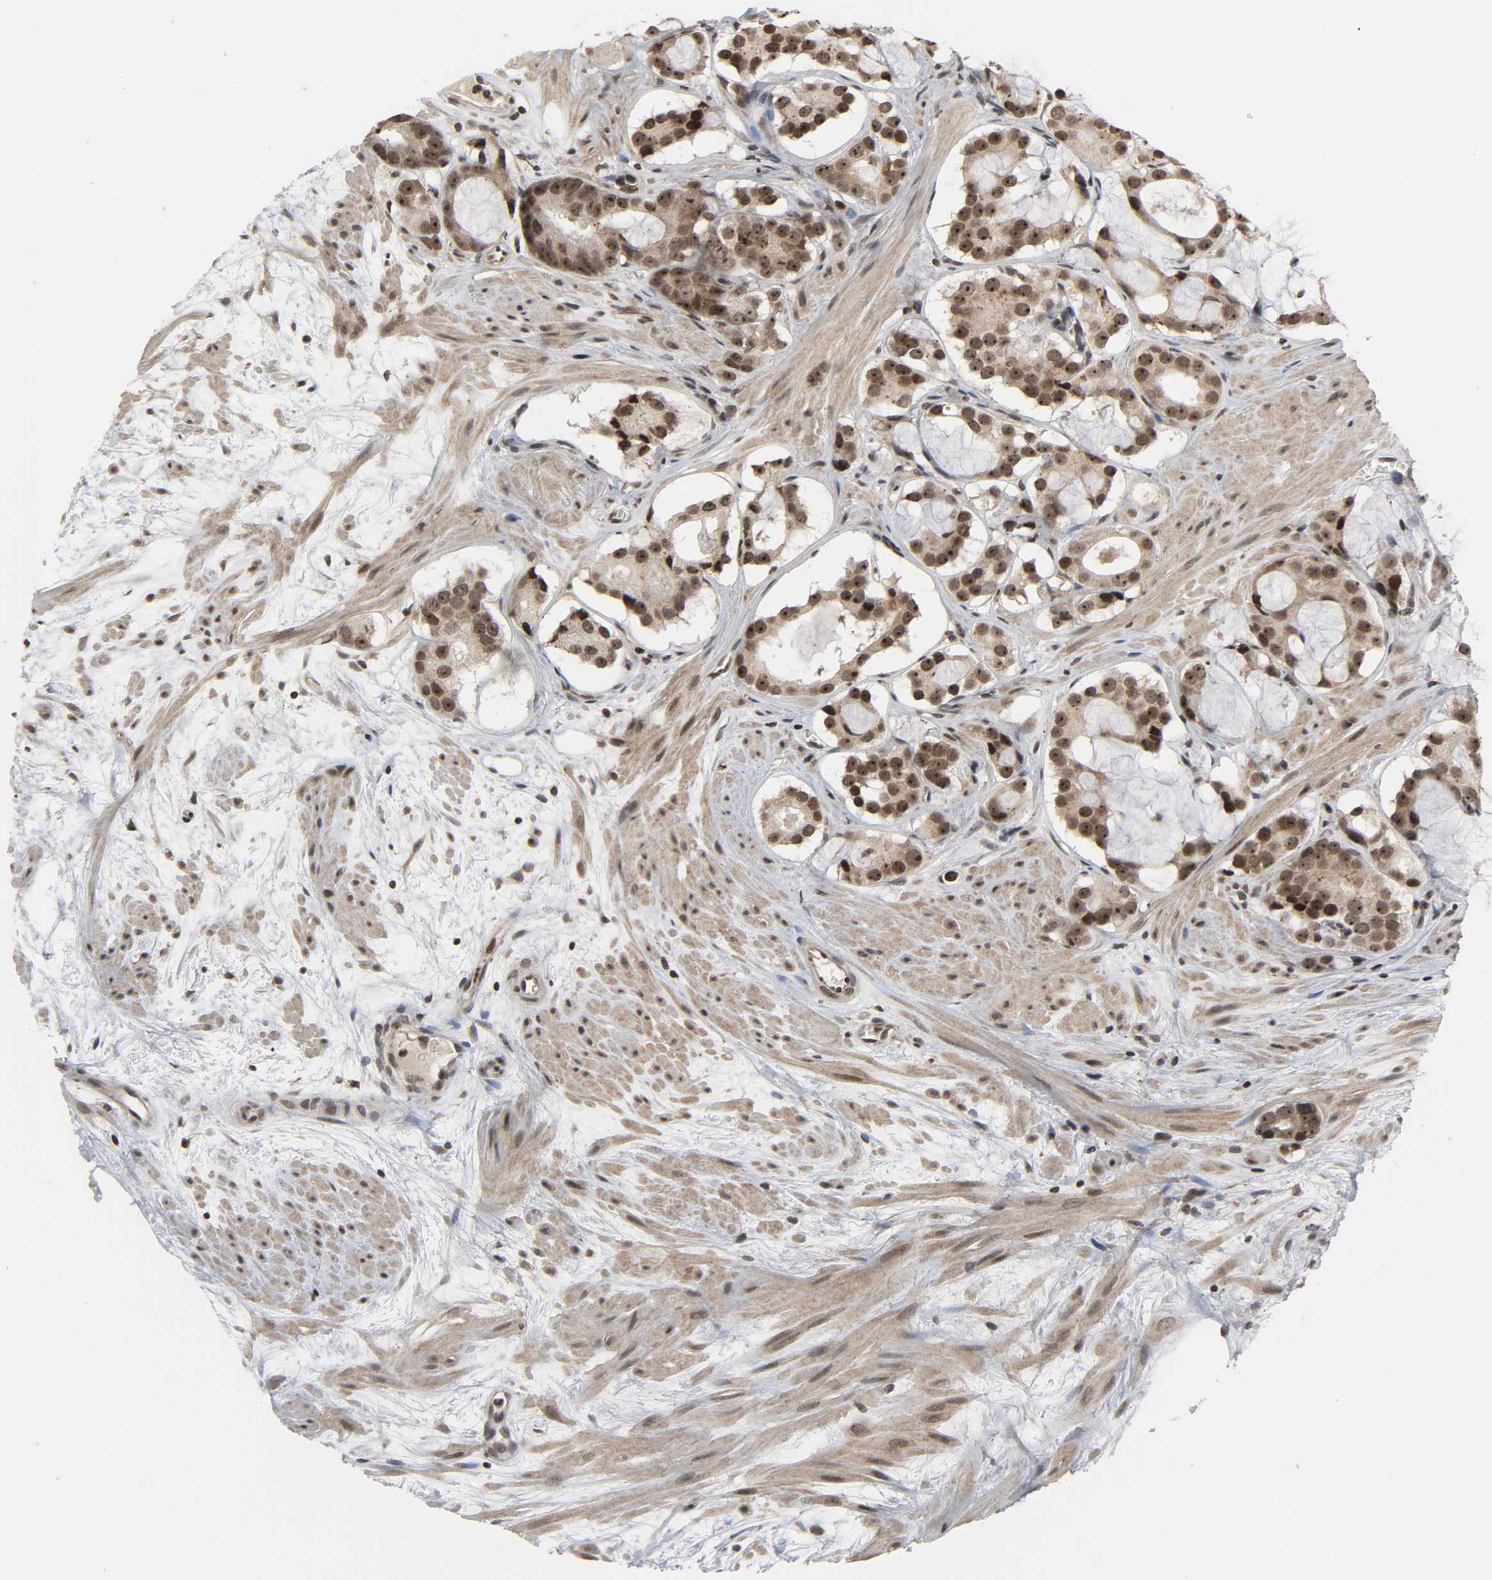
{"staining": {"intensity": "moderate", "quantity": "25%-75%", "location": "nuclear"}, "tissue": "prostate cancer", "cell_type": "Tumor cells", "image_type": "cancer", "snomed": [{"axis": "morphology", "description": "Adenocarcinoma, Low grade"}, {"axis": "topography", "description": "Prostate"}], "caption": "Prostate cancer stained for a protein (brown) reveals moderate nuclear positive positivity in about 25%-75% of tumor cells.", "gene": "XRCC1", "patient": {"sex": "male", "age": 57}}